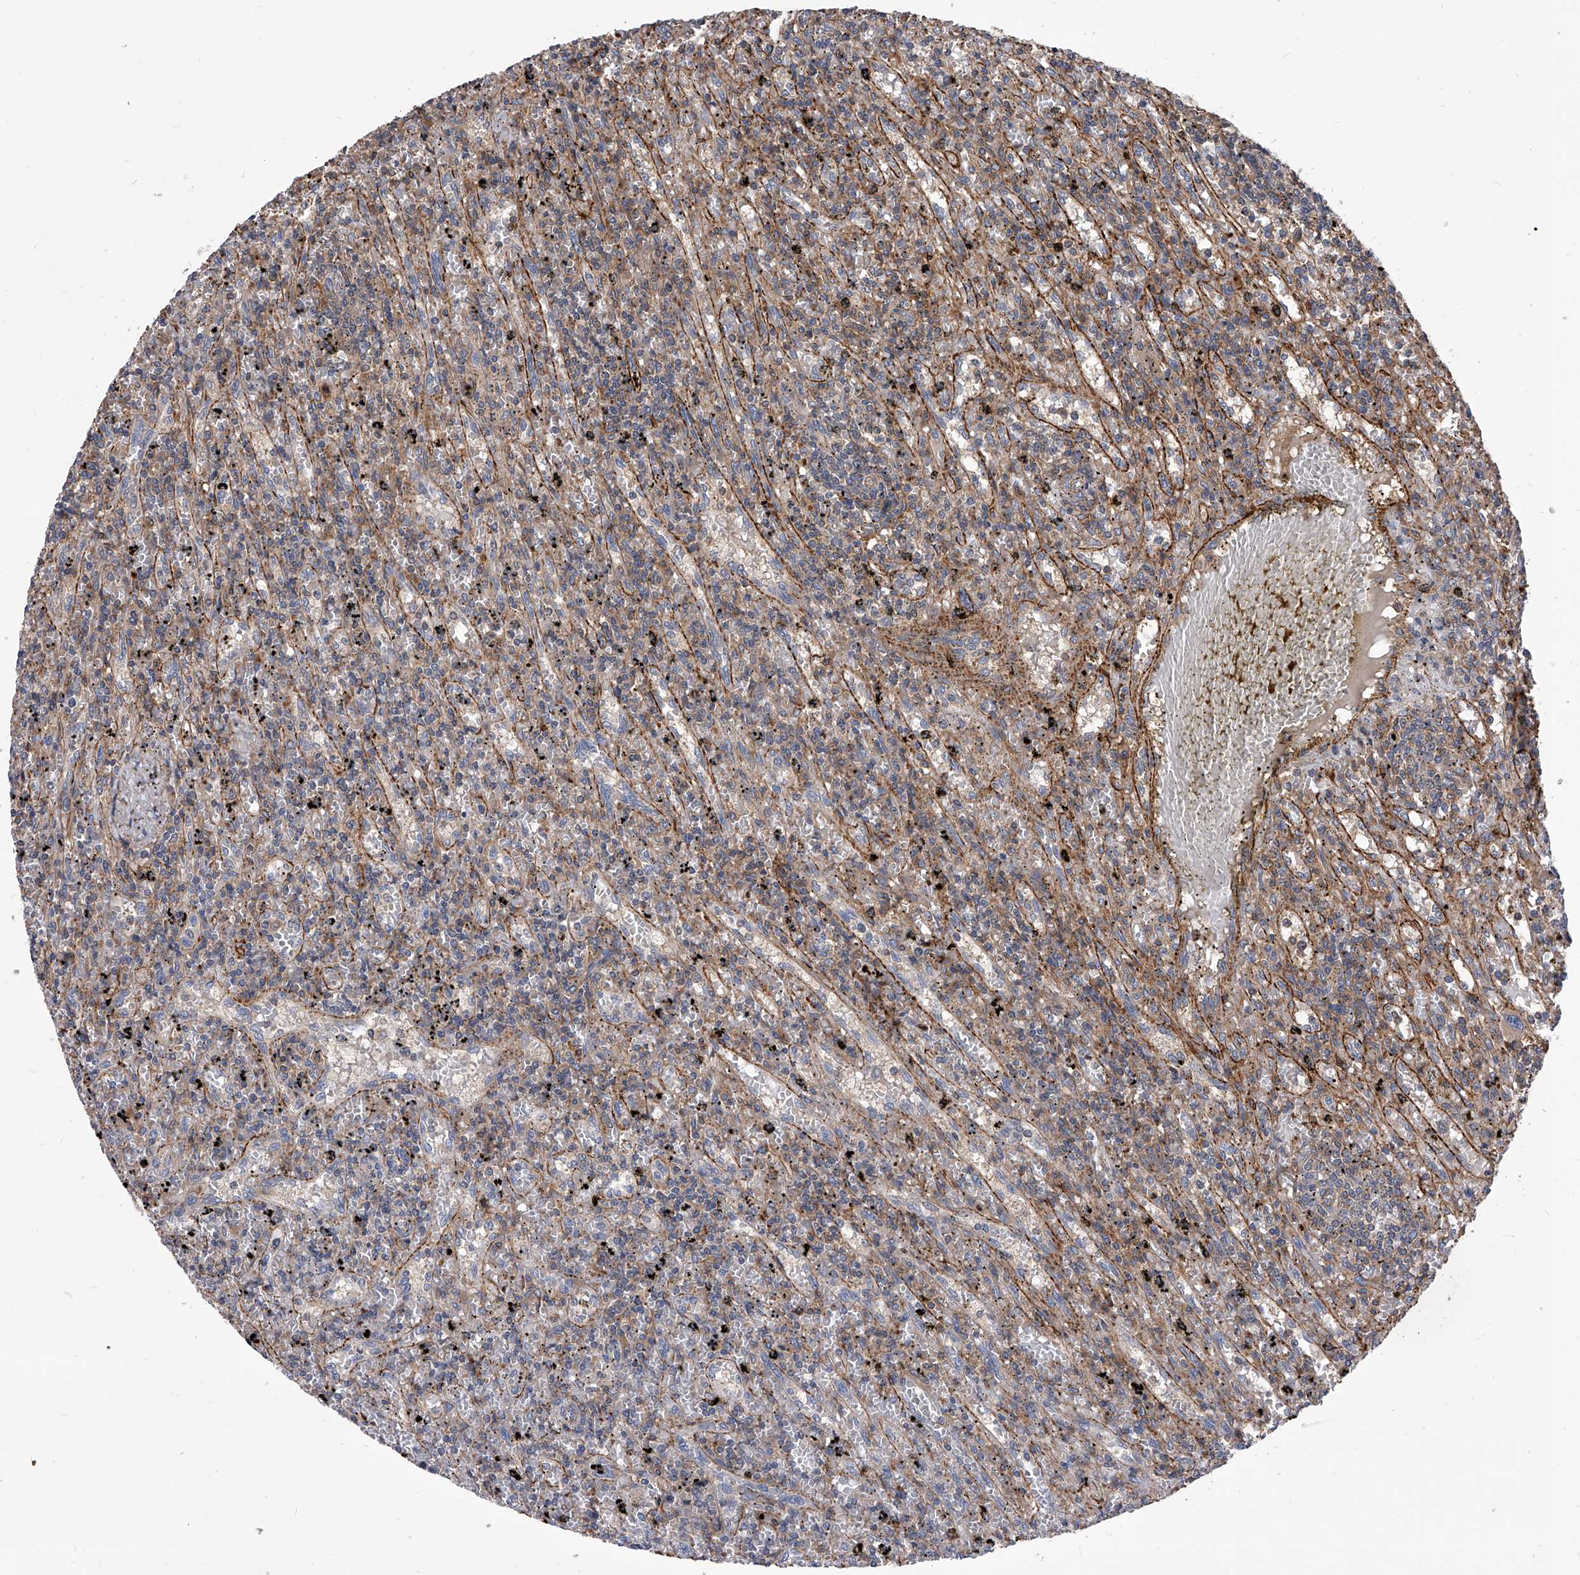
{"staining": {"intensity": "negative", "quantity": "none", "location": "none"}, "tissue": "lymphoma", "cell_type": "Tumor cells", "image_type": "cancer", "snomed": [{"axis": "morphology", "description": "Malignant lymphoma, non-Hodgkin's type, Low grade"}, {"axis": "topography", "description": "Spleen"}], "caption": "Tumor cells are negative for protein expression in human low-grade malignant lymphoma, non-Hodgkin's type.", "gene": "CUL7", "patient": {"sex": "male", "age": 76}}